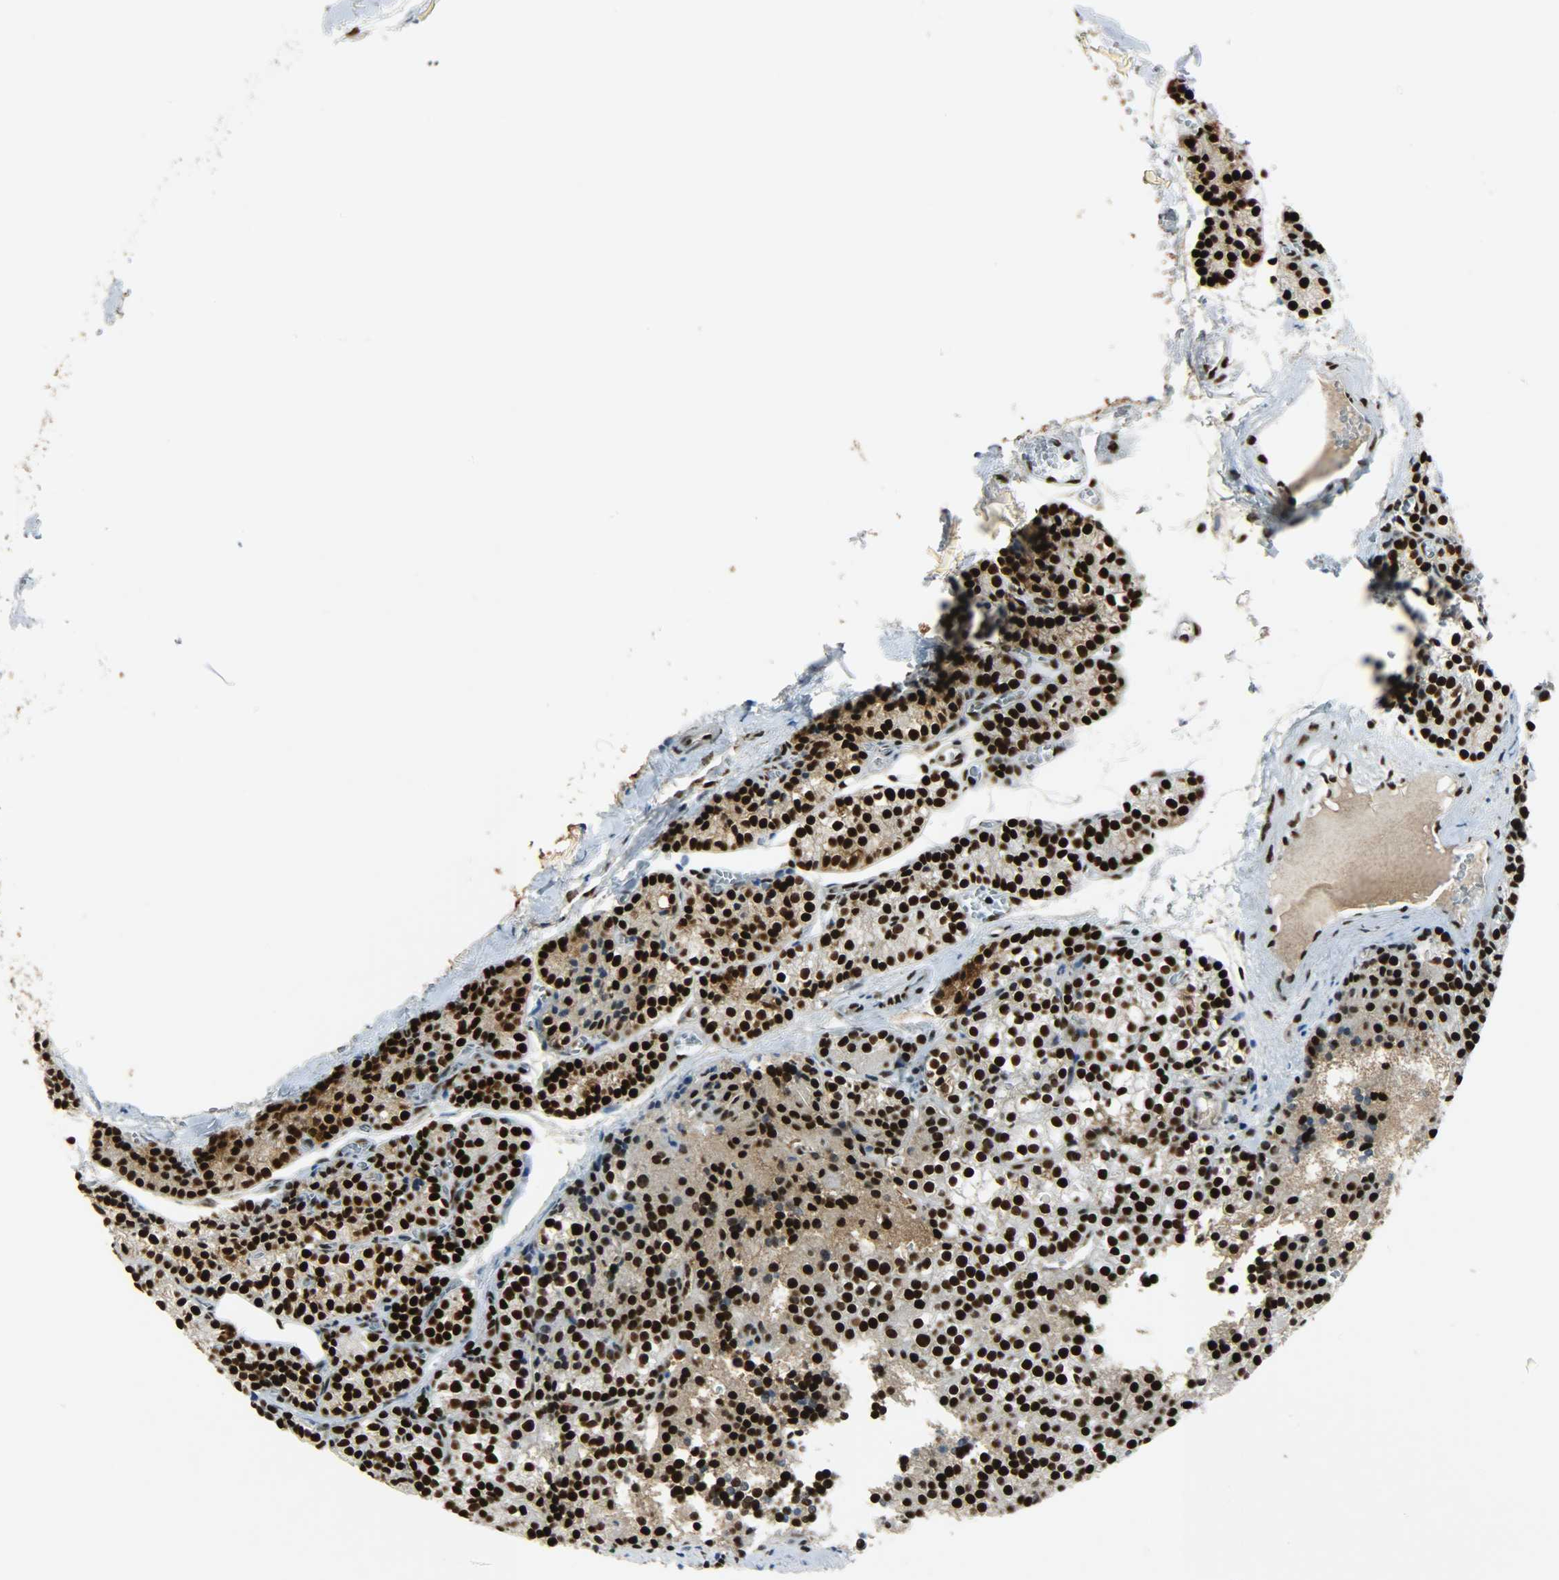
{"staining": {"intensity": "strong", "quantity": ">75%", "location": "nuclear"}, "tissue": "parathyroid gland", "cell_type": "Glandular cells", "image_type": "normal", "snomed": [{"axis": "morphology", "description": "Normal tissue, NOS"}, {"axis": "topography", "description": "Parathyroid gland"}], "caption": "Protein positivity by IHC exhibits strong nuclear positivity in approximately >75% of glandular cells in benign parathyroid gland. (IHC, brightfield microscopy, high magnification).", "gene": "SSB", "patient": {"sex": "female", "age": 50}}